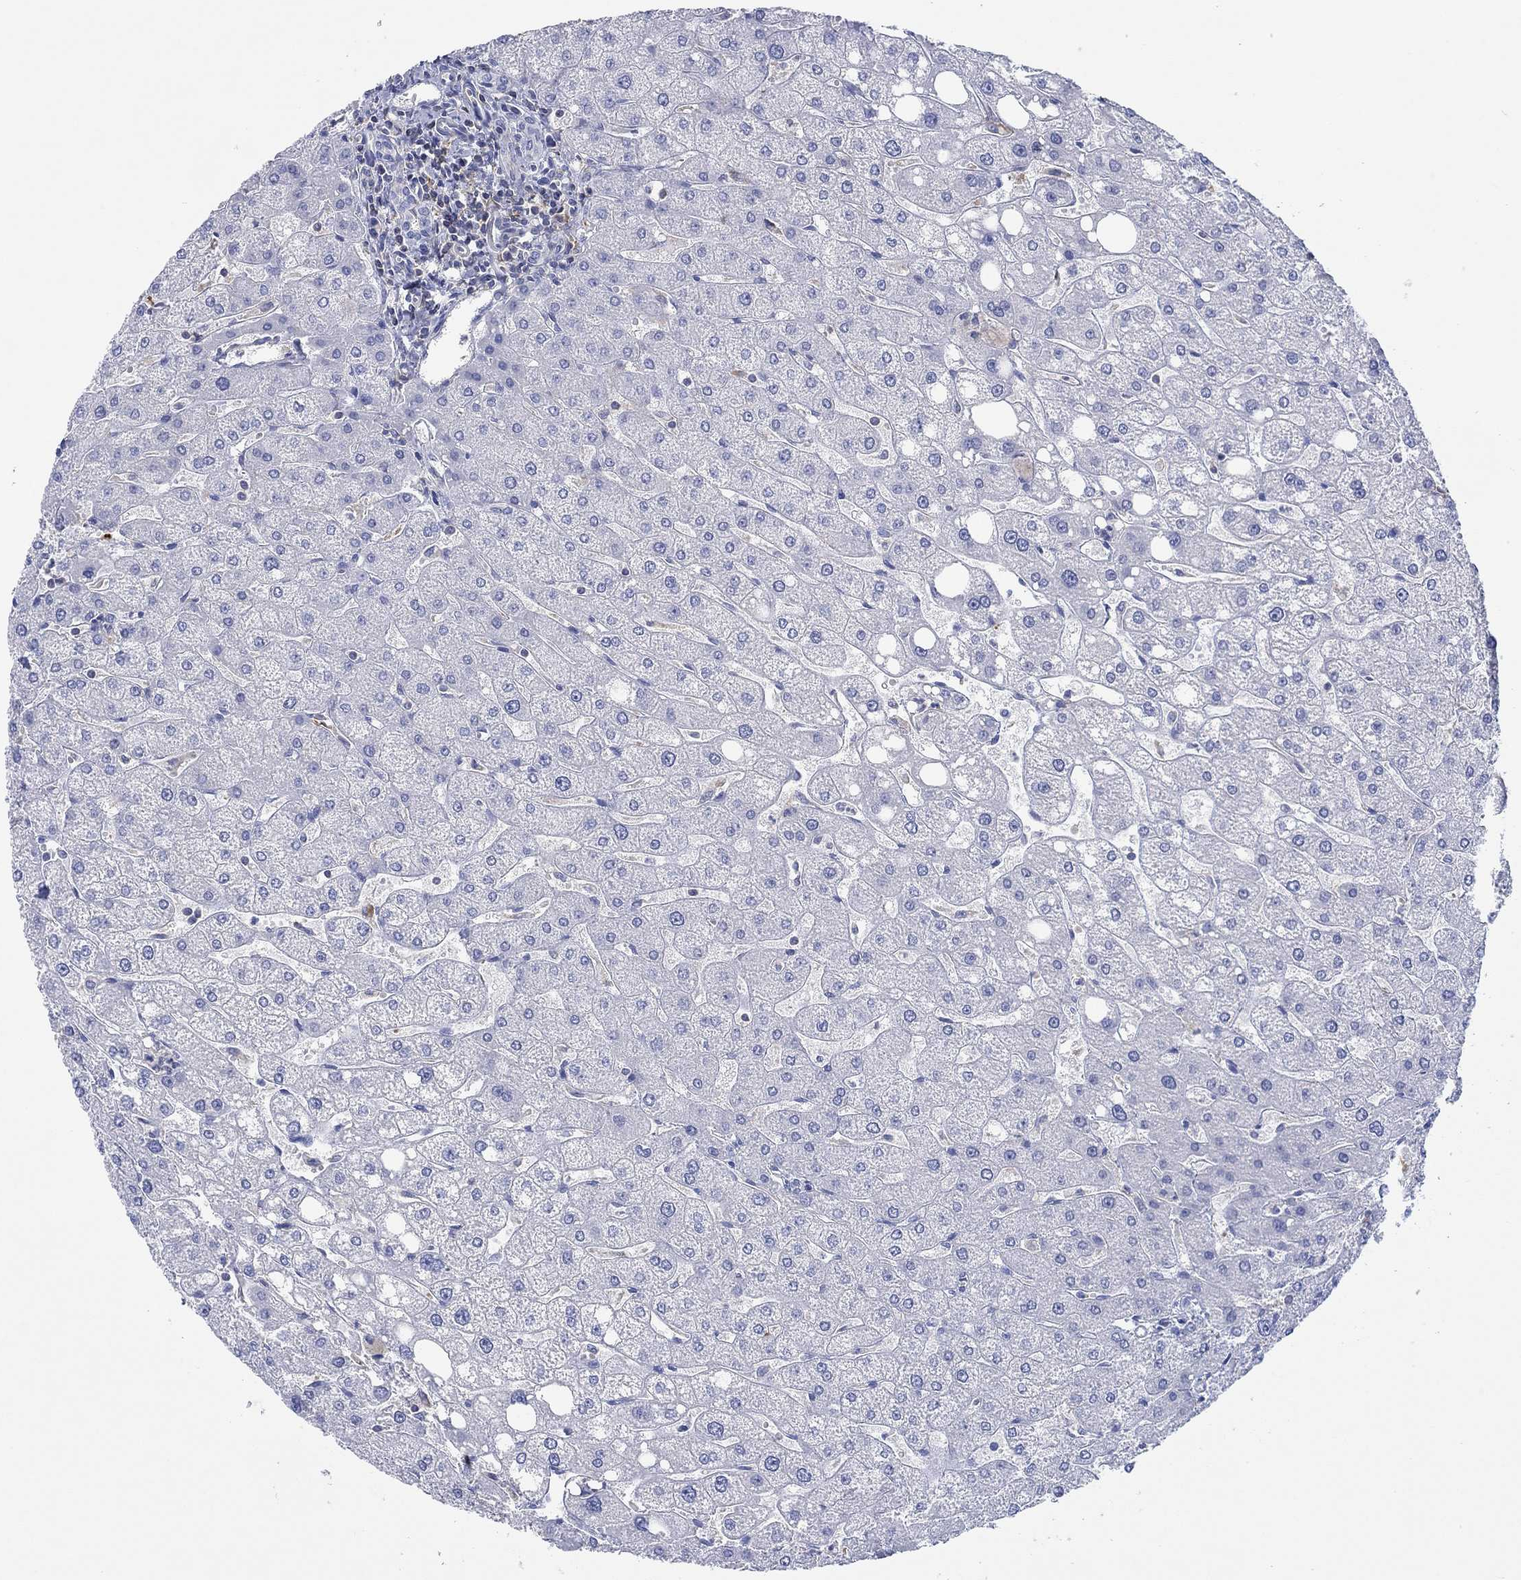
{"staining": {"intensity": "negative", "quantity": "none", "location": "none"}, "tissue": "liver", "cell_type": "Cholangiocytes", "image_type": "normal", "snomed": [{"axis": "morphology", "description": "Normal tissue, NOS"}, {"axis": "topography", "description": "Liver"}], "caption": "Liver was stained to show a protein in brown. There is no significant expression in cholangiocytes. Brightfield microscopy of immunohistochemistry stained with DAB (3,3'-diaminobenzidine) (brown) and hematoxylin (blue), captured at high magnification.", "gene": "PPIL6", "patient": {"sex": "male", "age": 67}}